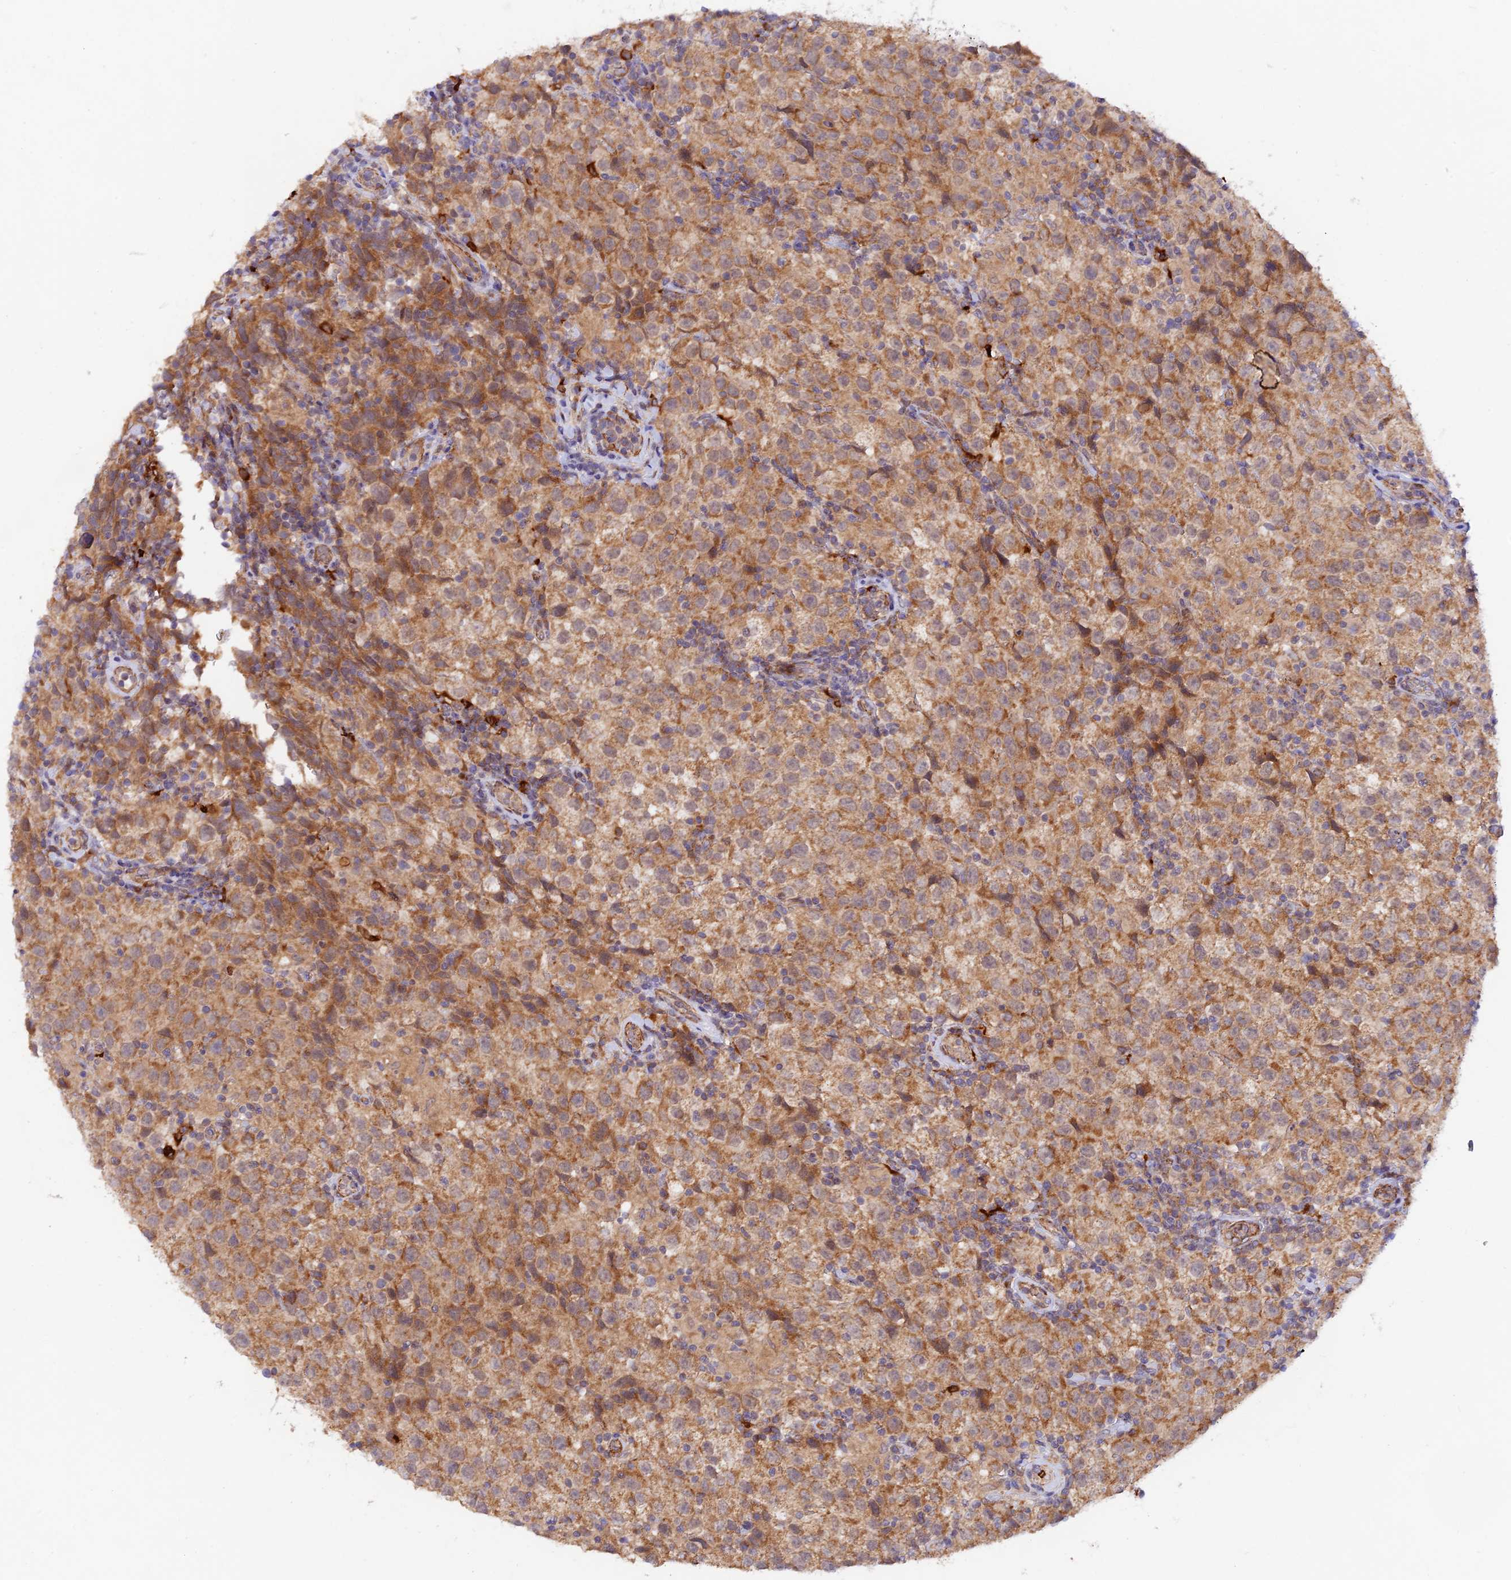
{"staining": {"intensity": "moderate", "quantity": ">75%", "location": "cytoplasmic/membranous"}, "tissue": "testis cancer", "cell_type": "Tumor cells", "image_type": "cancer", "snomed": [{"axis": "morphology", "description": "Seminoma, NOS"}, {"axis": "morphology", "description": "Carcinoma, Embryonal, NOS"}, {"axis": "topography", "description": "Testis"}], "caption": "Testis cancer was stained to show a protein in brown. There is medium levels of moderate cytoplasmic/membranous expression in about >75% of tumor cells.", "gene": "WDFY4", "patient": {"sex": "male", "age": 41}}